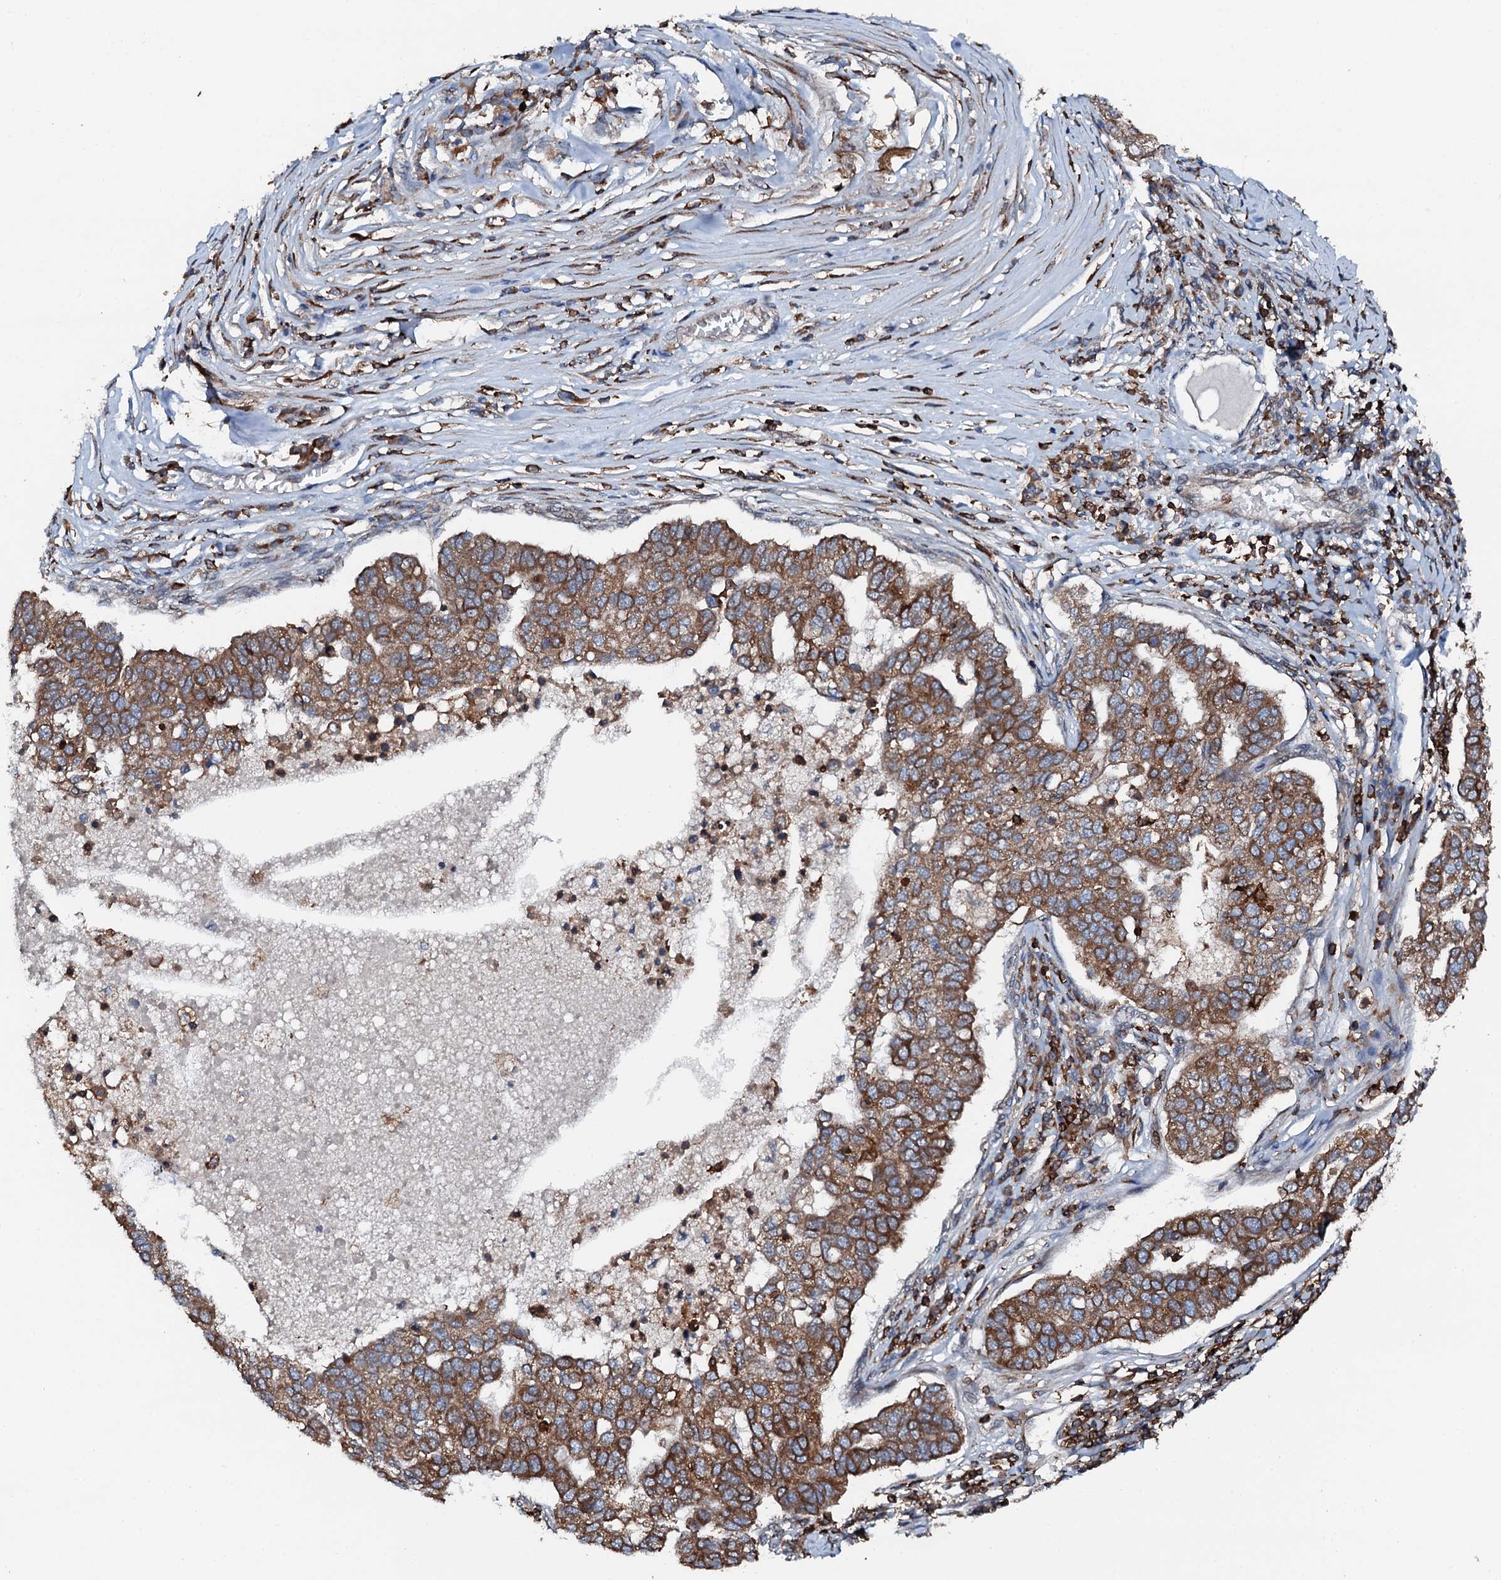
{"staining": {"intensity": "moderate", "quantity": ">75%", "location": "cytoplasmic/membranous"}, "tissue": "pancreatic cancer", "cell_type": "Tumor cells", "image_type": "cancer", "snomed": [{"axis": "morphology", "description": "Adenocarcinoma, NOS"}, {"axis": "topography", "description": "Pancreas"}], "caption": "Pancreatic adenocarcinoma stained for a protein (brown) exhibits moderate cytoplasmic/membranous positive expression in about >75% of tumor cells.", "gene": "EDC4", "patient": {"sex": "female", "age": 61}}